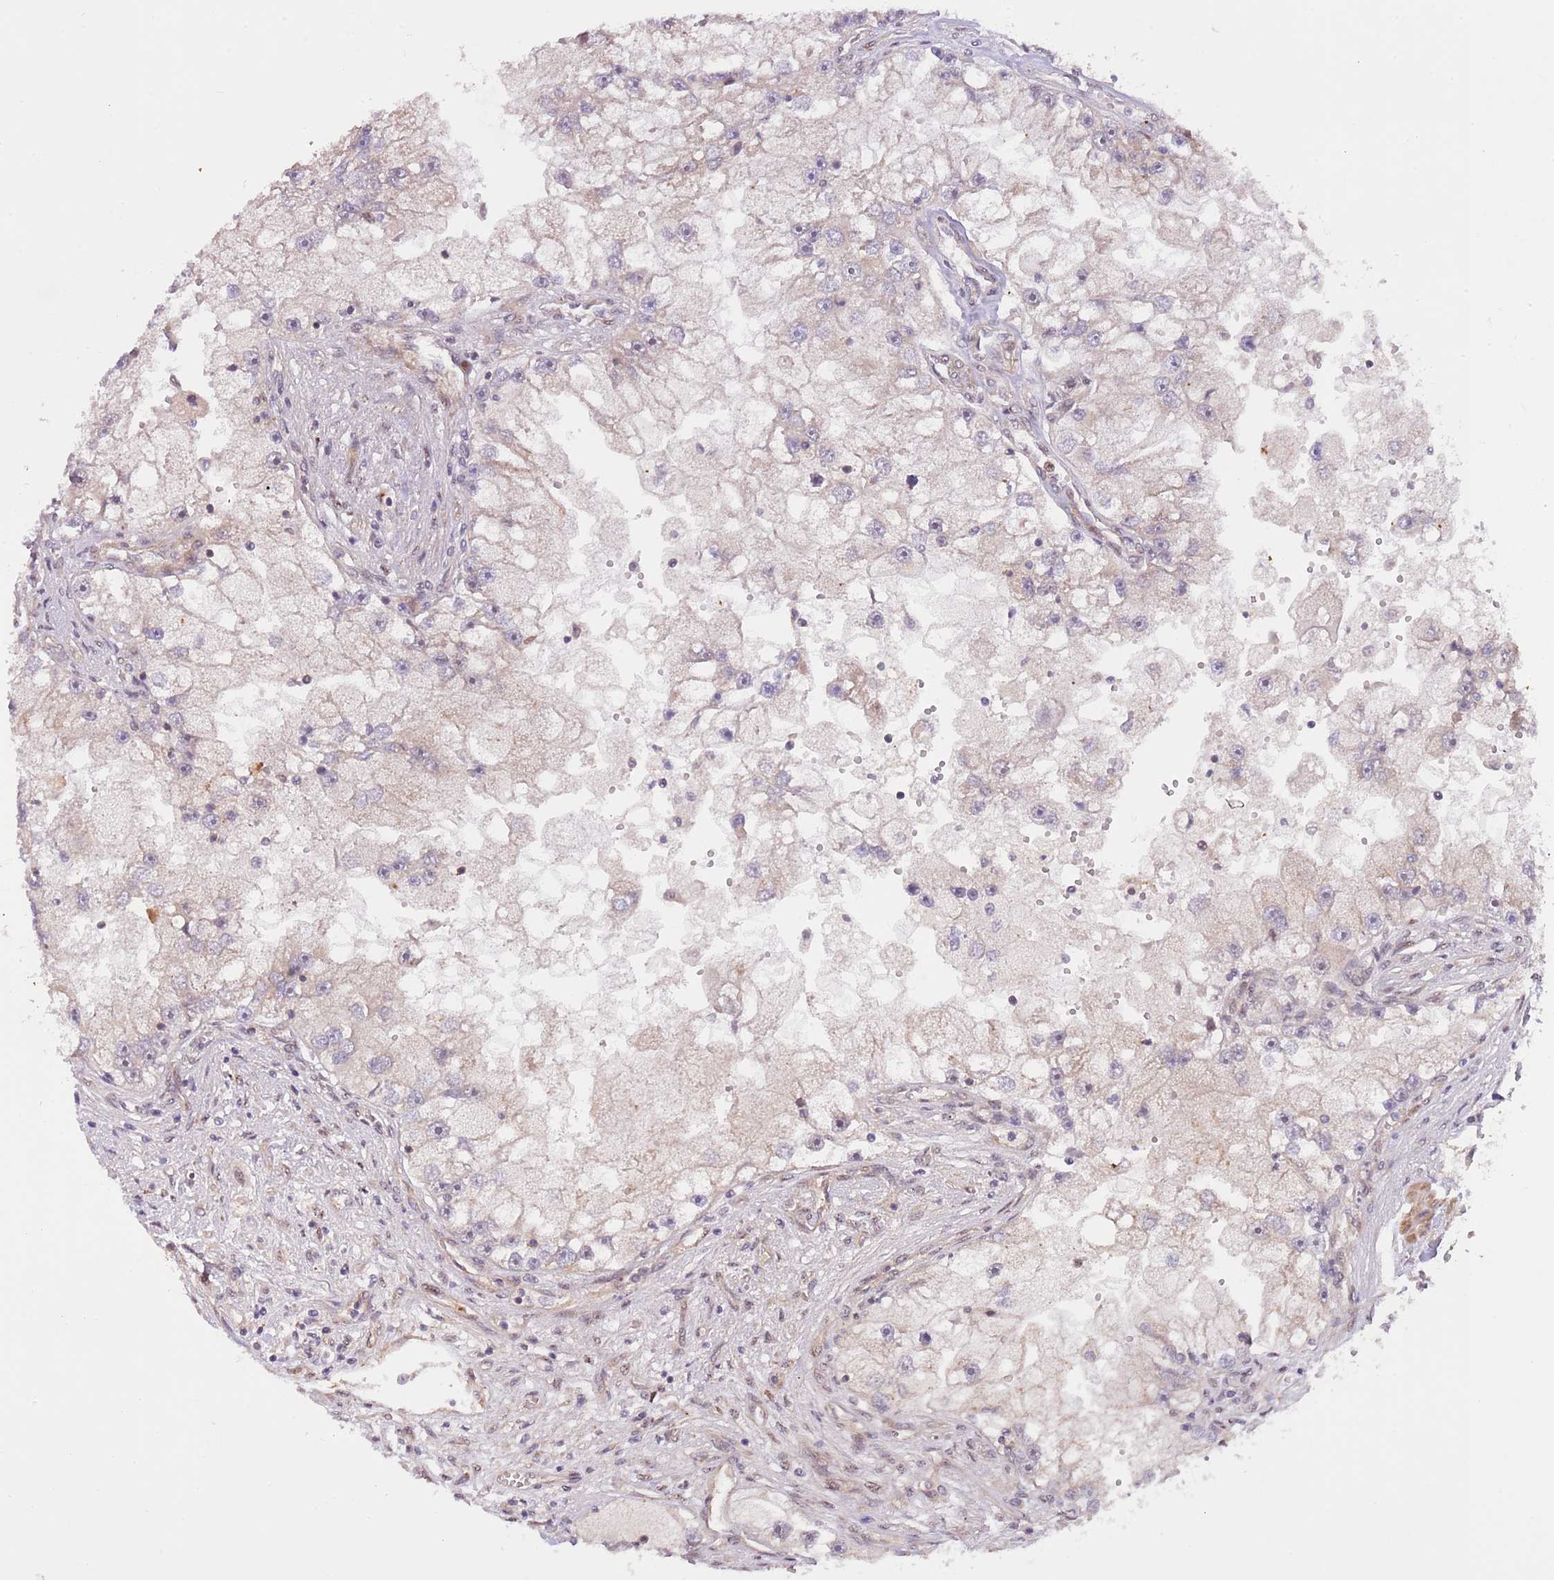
{"staining": {"intensity": "negative", "quantity": "none", "location": "none"}, "tissue": "renal cancer", "cell_type": "Tumor cells", "image_type": "cancer", "snomed": [{"axis": "morphology", "description": "Adenocarcinoma, NOS"}, {"axis": "topography", "description": "Kidney"}], "caption": "Immunohistochemistry micrograph of human renal cancer stained for a protein (brown), which shows no positivity in tumor cells. (Brightfield microscopy of DAB immunohistochemistry (IHC) at high magnification).", "gene": "PRR16", "patient": {"sex": "male", "age": 63}}